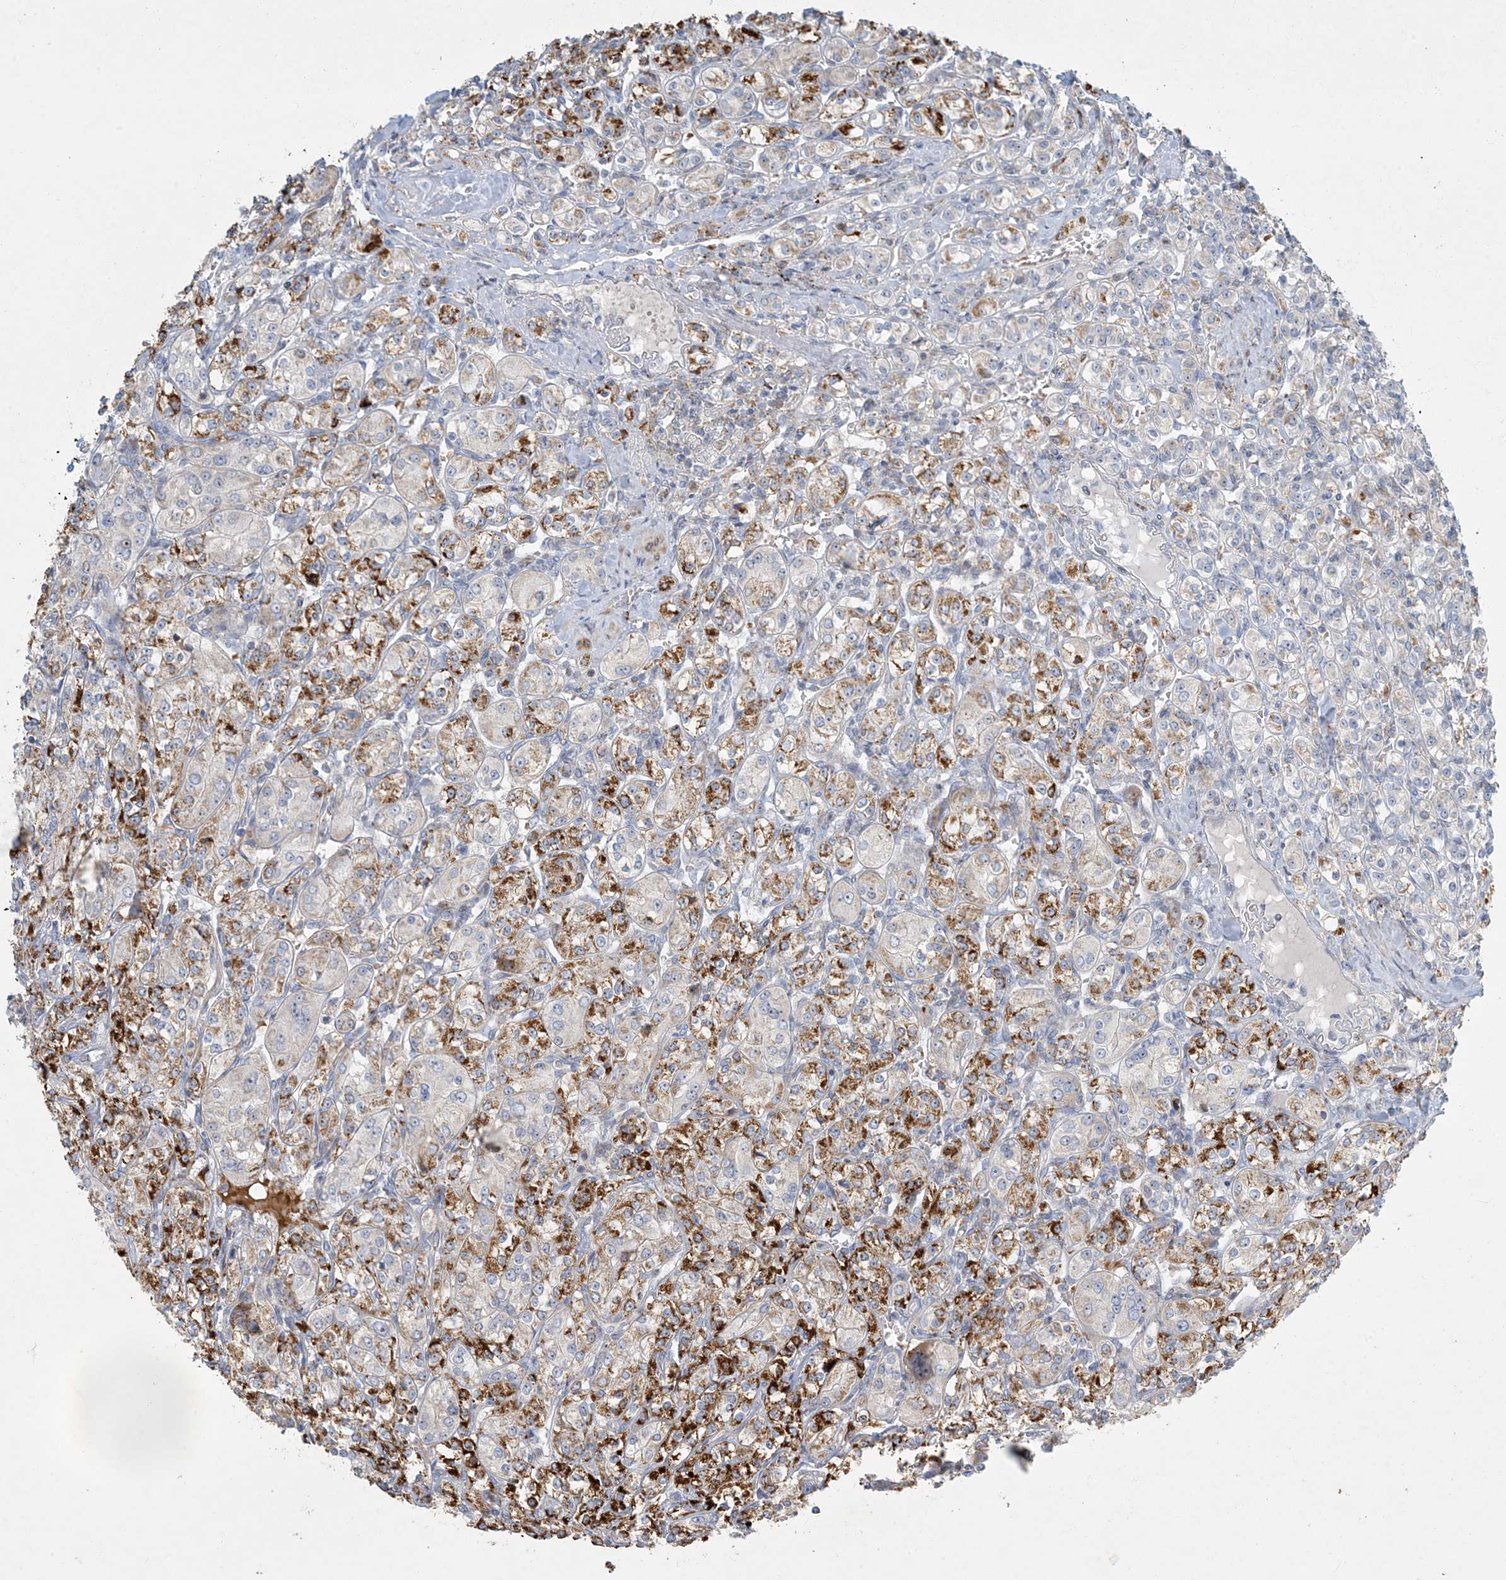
{"staining": {"intensity": "strong", "quantity": "25%-75%", "location": "cytoplasmic/membranous"}, "tissue": "renal cancer", "cell_type": "Tumor cells", "image_type": "cancer", "snomed": [{"axis": "morphology", "description": "Adenocarcinoma, NOS"}, {"axis": "topography", "description": "Kidney"}], "caption": "Immunohistochemical staining of renal adenocarcinoma reveals high levels of strong cytoplasmic/membranous protein staining in approximately 25%-75% of tumor cells.", "gene": "LTN1", "patient": {"sex": "male", "age": 77}}